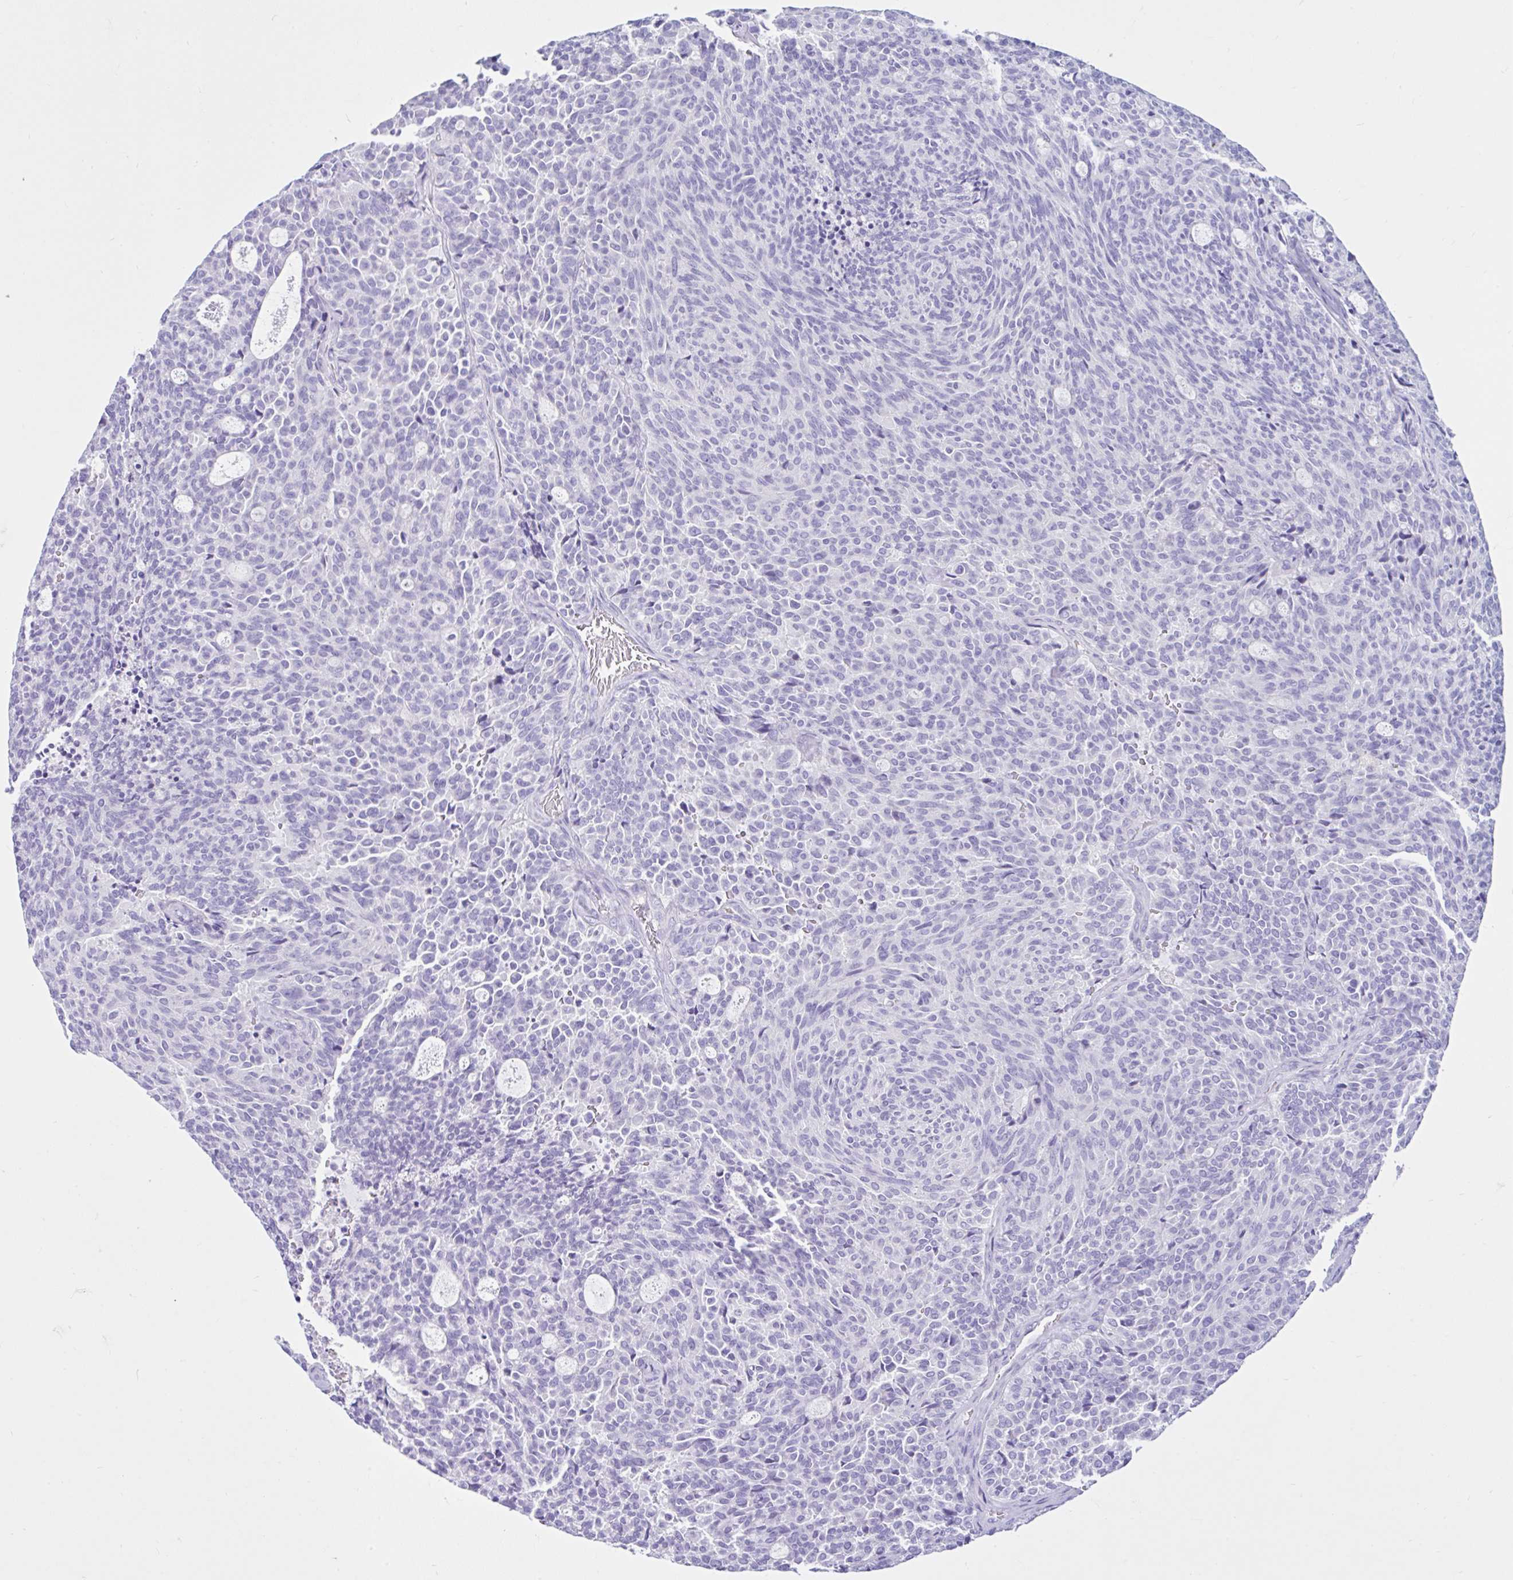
{"staining": {"intensity": "negative", "quantity": "none", "location": "none"}, "tissue": "carcinoid", "cell_type": "Tumor cells", "image_type": "cancer", "snomed": [{"axis": "morphology", "description": "Carcinoid, malignant, NOS"}, {"axis": "topography", "description": "Pancreas"}], "caption": "Immunohistochemical staining of human malignant carcinoid shows no significant positivity in tumor cells.", "gene": "CYP19A1", "patient": {"sex": "female", "age": 54}}